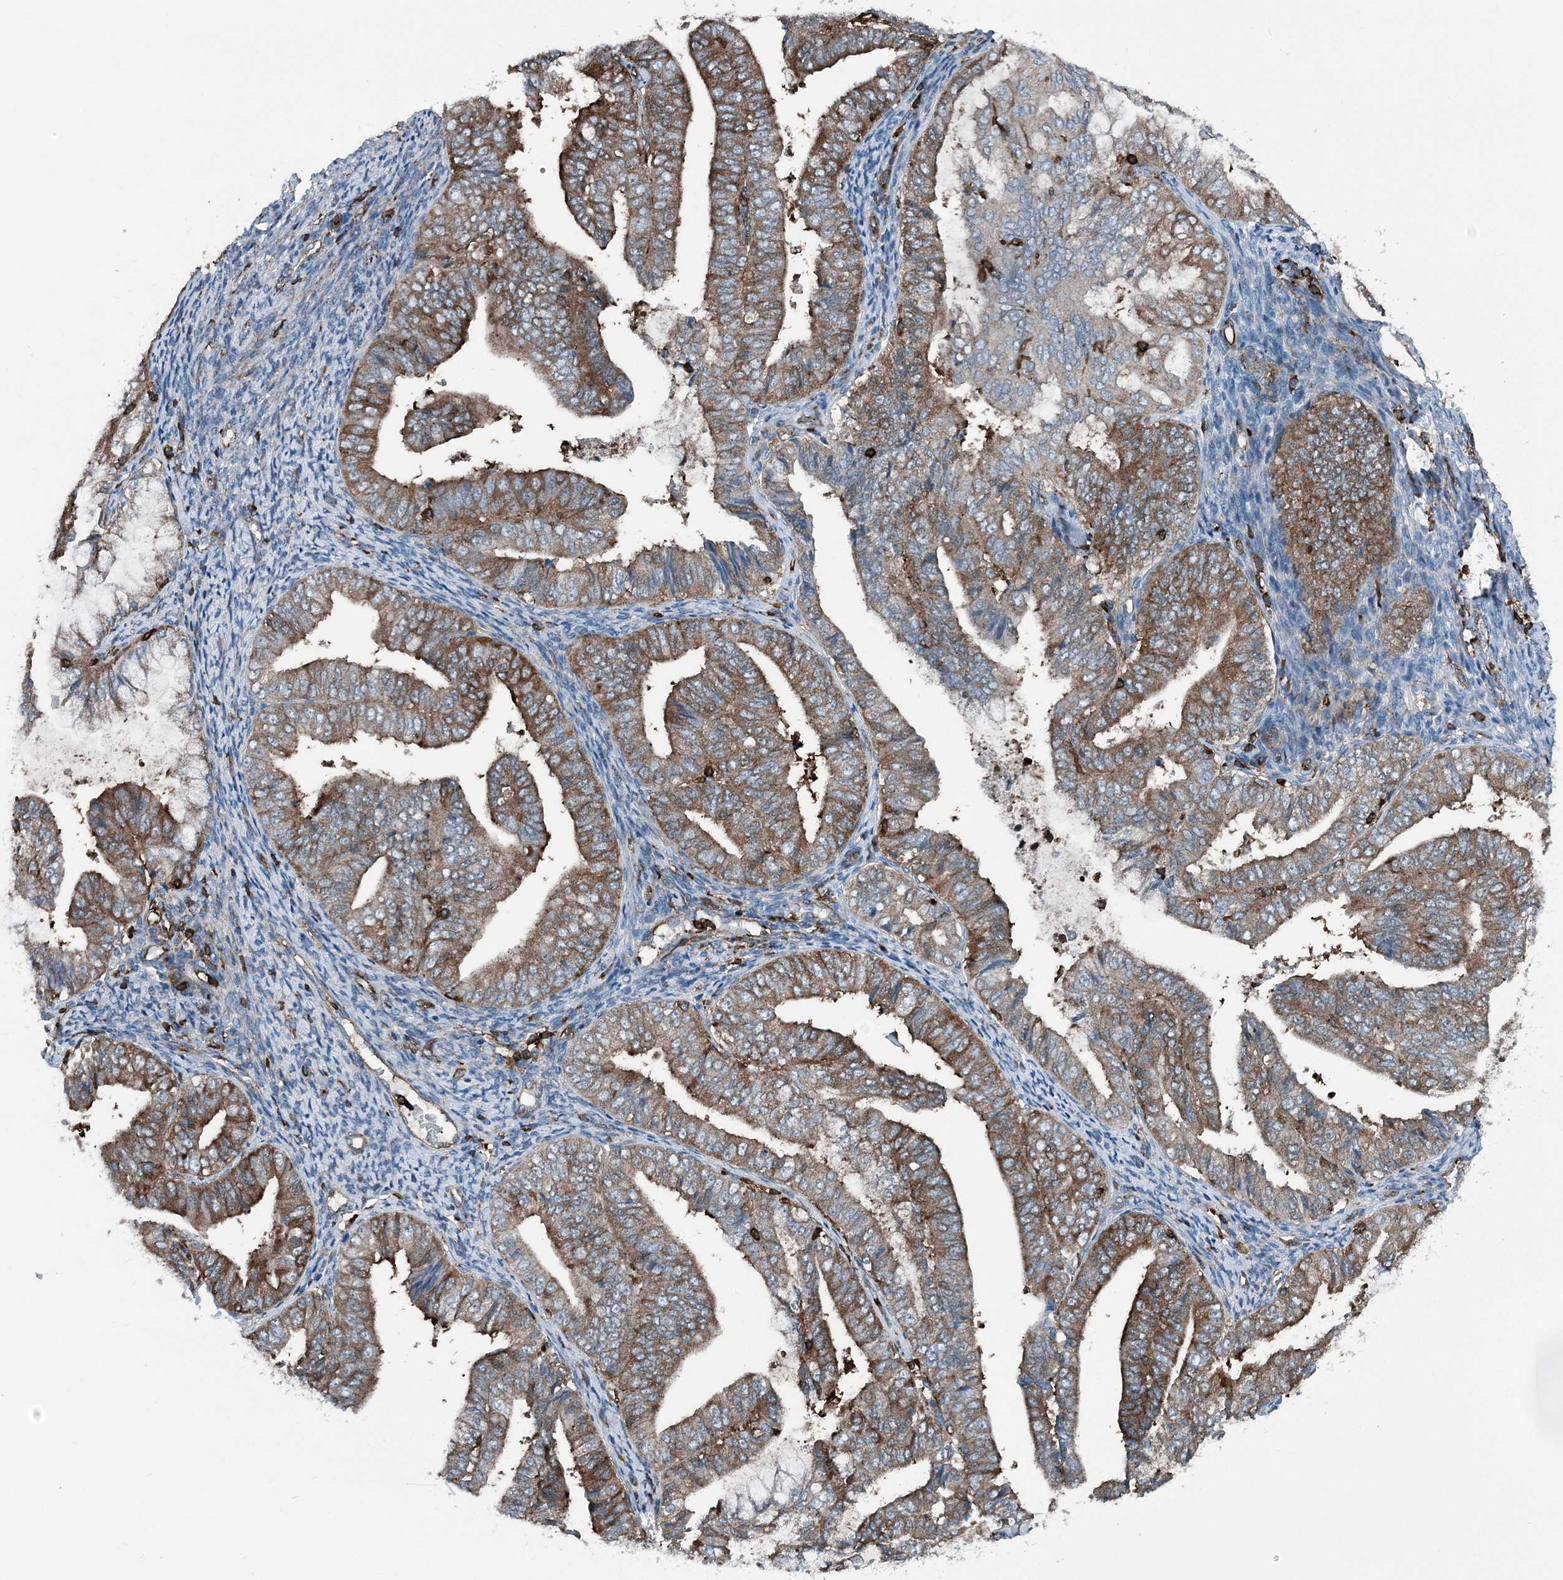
{"staining": {"intensity": "strong", "quantity": ">75%", "location": "cytoplasmic/membranous"}, "tissue": "endometrial cancer", "cell_type": "Tumor cells", "image_type": "cancer", "snomed": [{"axis": "morphology", "description": "Adenocarcinoma, NOS"}, {"axis": "topography", "description": "Endometrium"}], "caption": "Endometrial adenocarcinoma stained for a protein (brown) displays strong cytoplasmic/membranous positive positivity in approximately >75% of tumor cells.", "gene": "CFL1", "patient": {"sex": "female", "age": 63}}